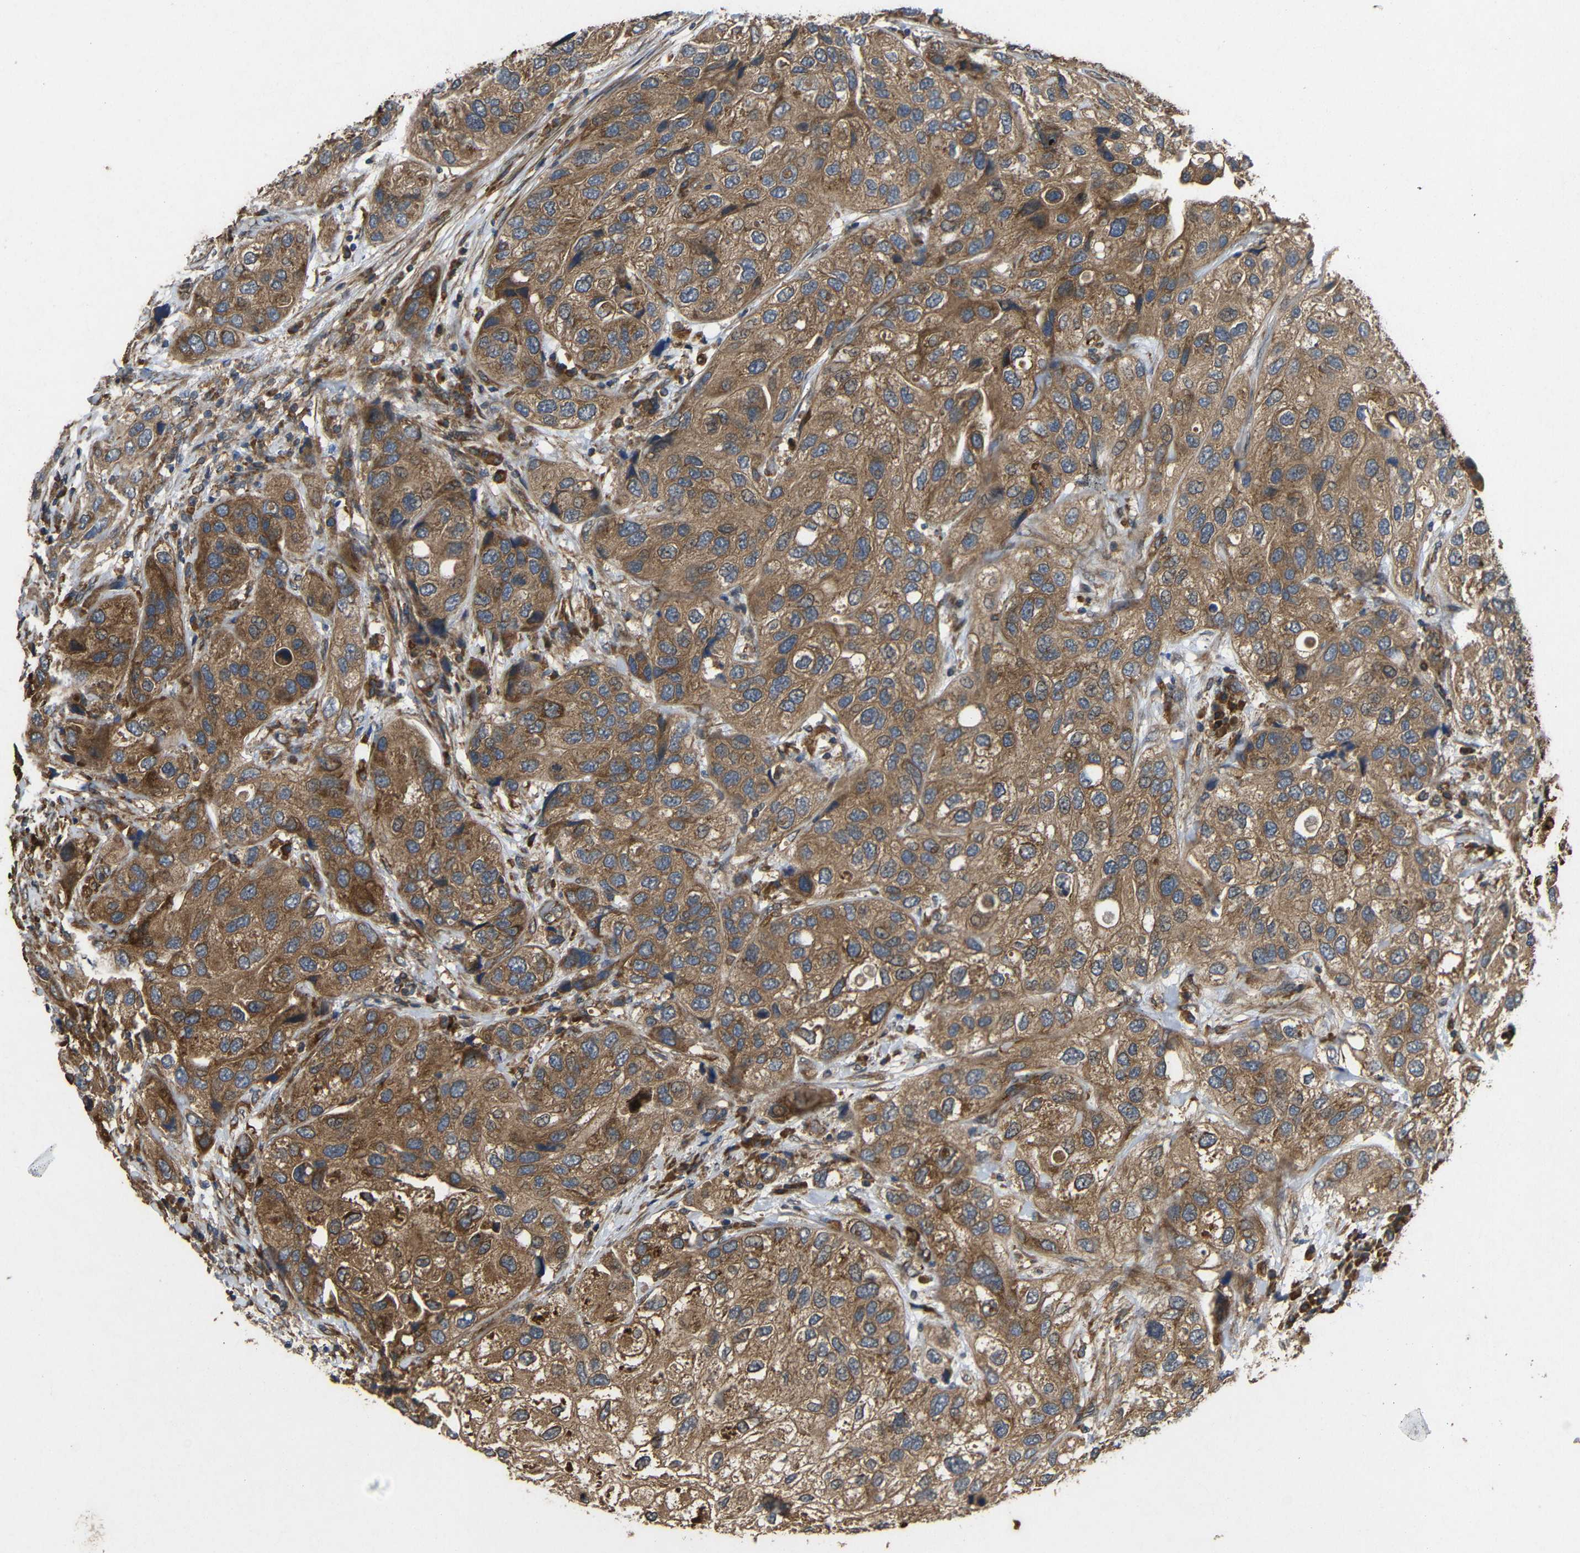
{"staining": {"intensity": "moderate", "quantity": ">75%", "location": "cytoplasmic/membranous"}, "tissue": "urothelial cancer", "cell_type": "Tumor cells", "image_type": "cancer", "snomed": [{"axis": "morphology", "description": "Urothelial carcinoma, High grade"}, {"axis": "topography", "description": "Urinary bladder"}], "caption": "About >75% of tumor cells in urothelial carcinoma (high-grade) show moderate cytoplasmic/membranous protein expression as visualized by brown immunohistochemical staining.", "gene": "EIF2S1", "patient": {"sex": "female", "age": 64}}